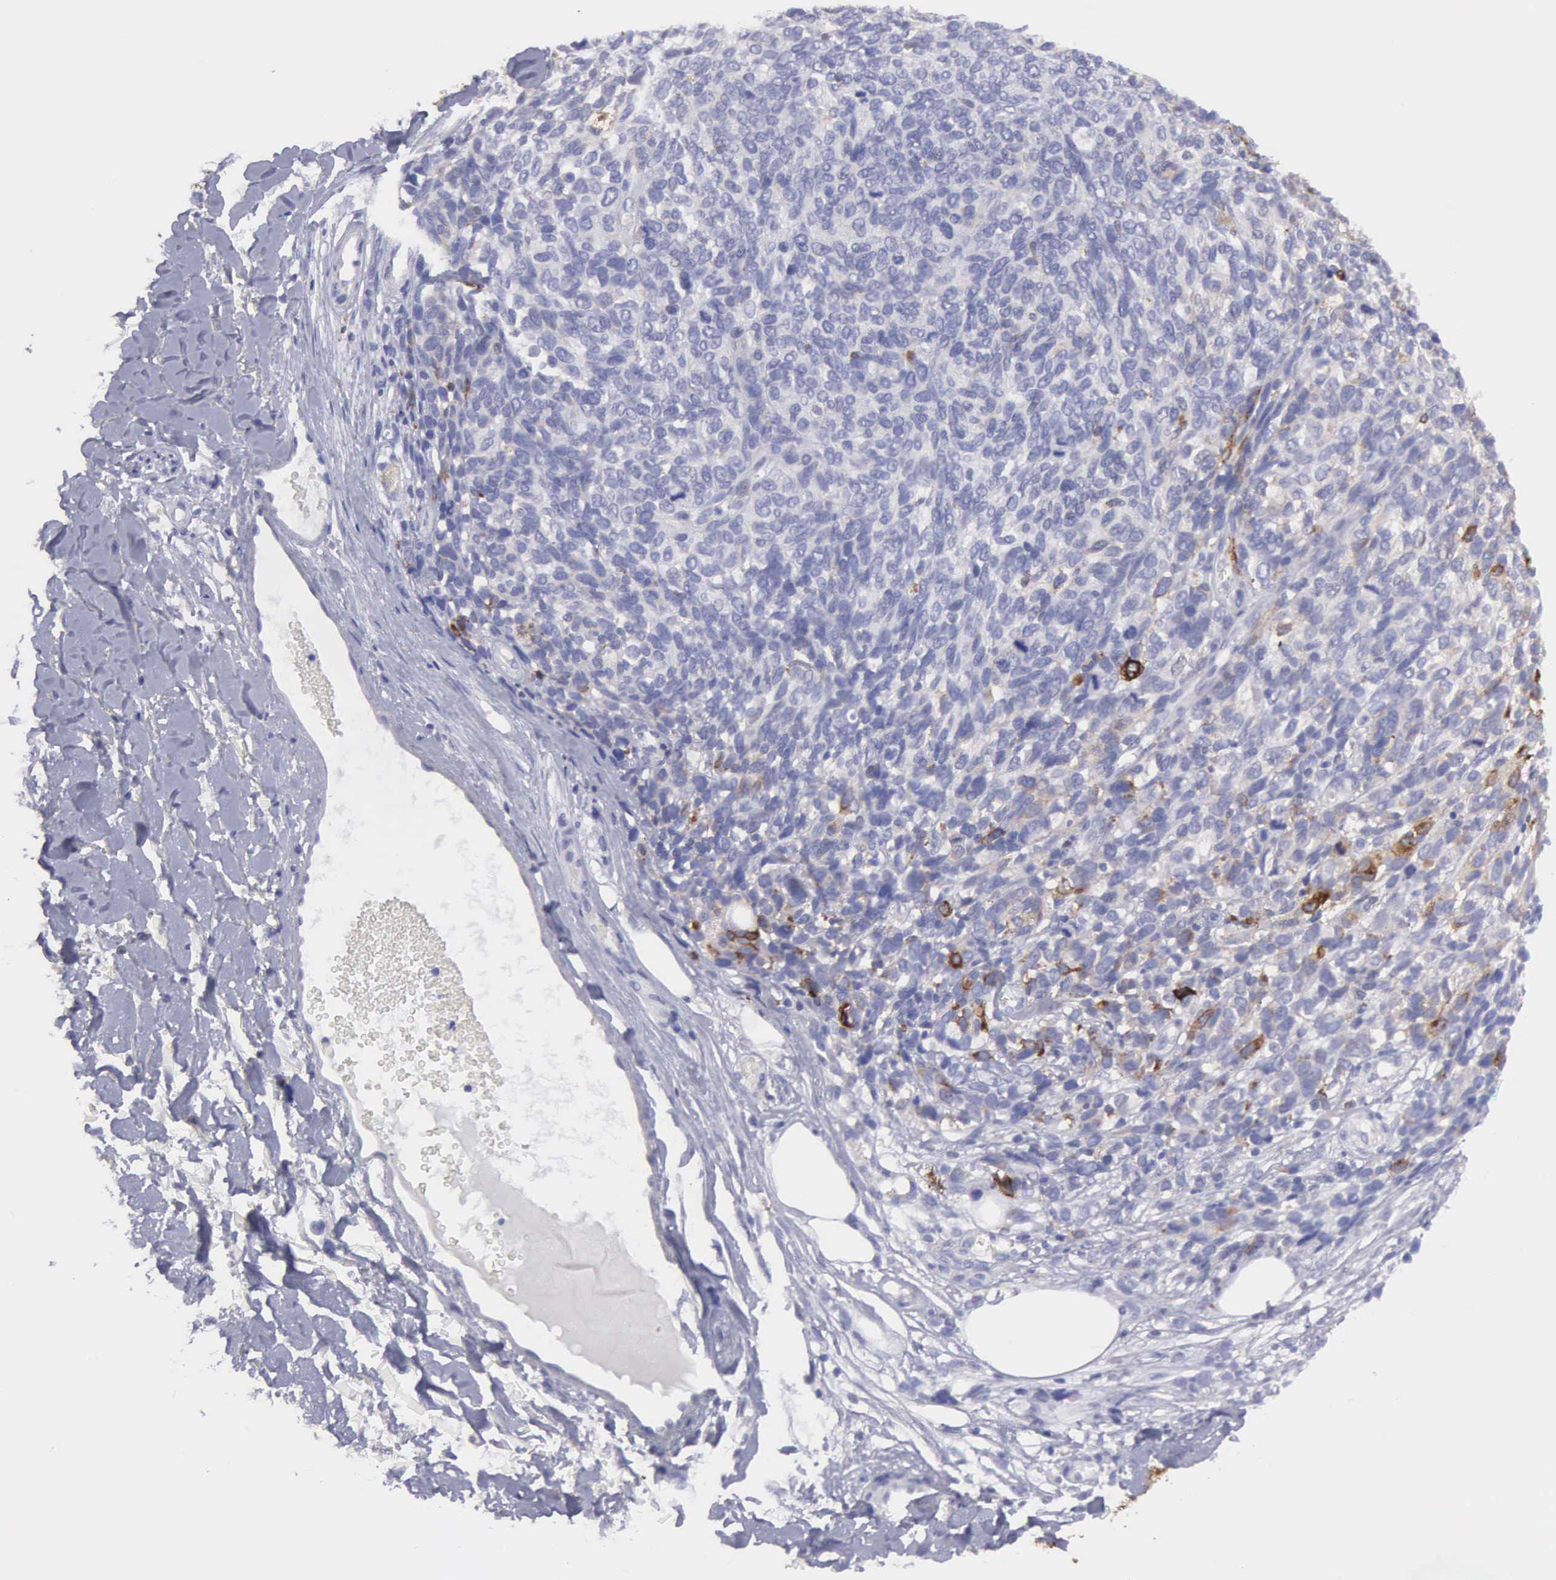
{"staining": {"intensity": "moderate", "quantity": "<25%", "location": "cytoplasmic/membranous"}, "tissue": "melanoma", "cell_type": "Tumor cells", "image_type": "cancer", "snomed": [{"axis": "morphology", "description": "Malignant melanoma, NOS"}, {"axis": "topography", "description": "Skin"}], "caption": "Protein staining shows moderate cytoplasmic/membranous positivity in approximately <25% of tumor cells in melanoma.", "gene": "TYRP1", "patient": {"sex": "female", "age": 85}}